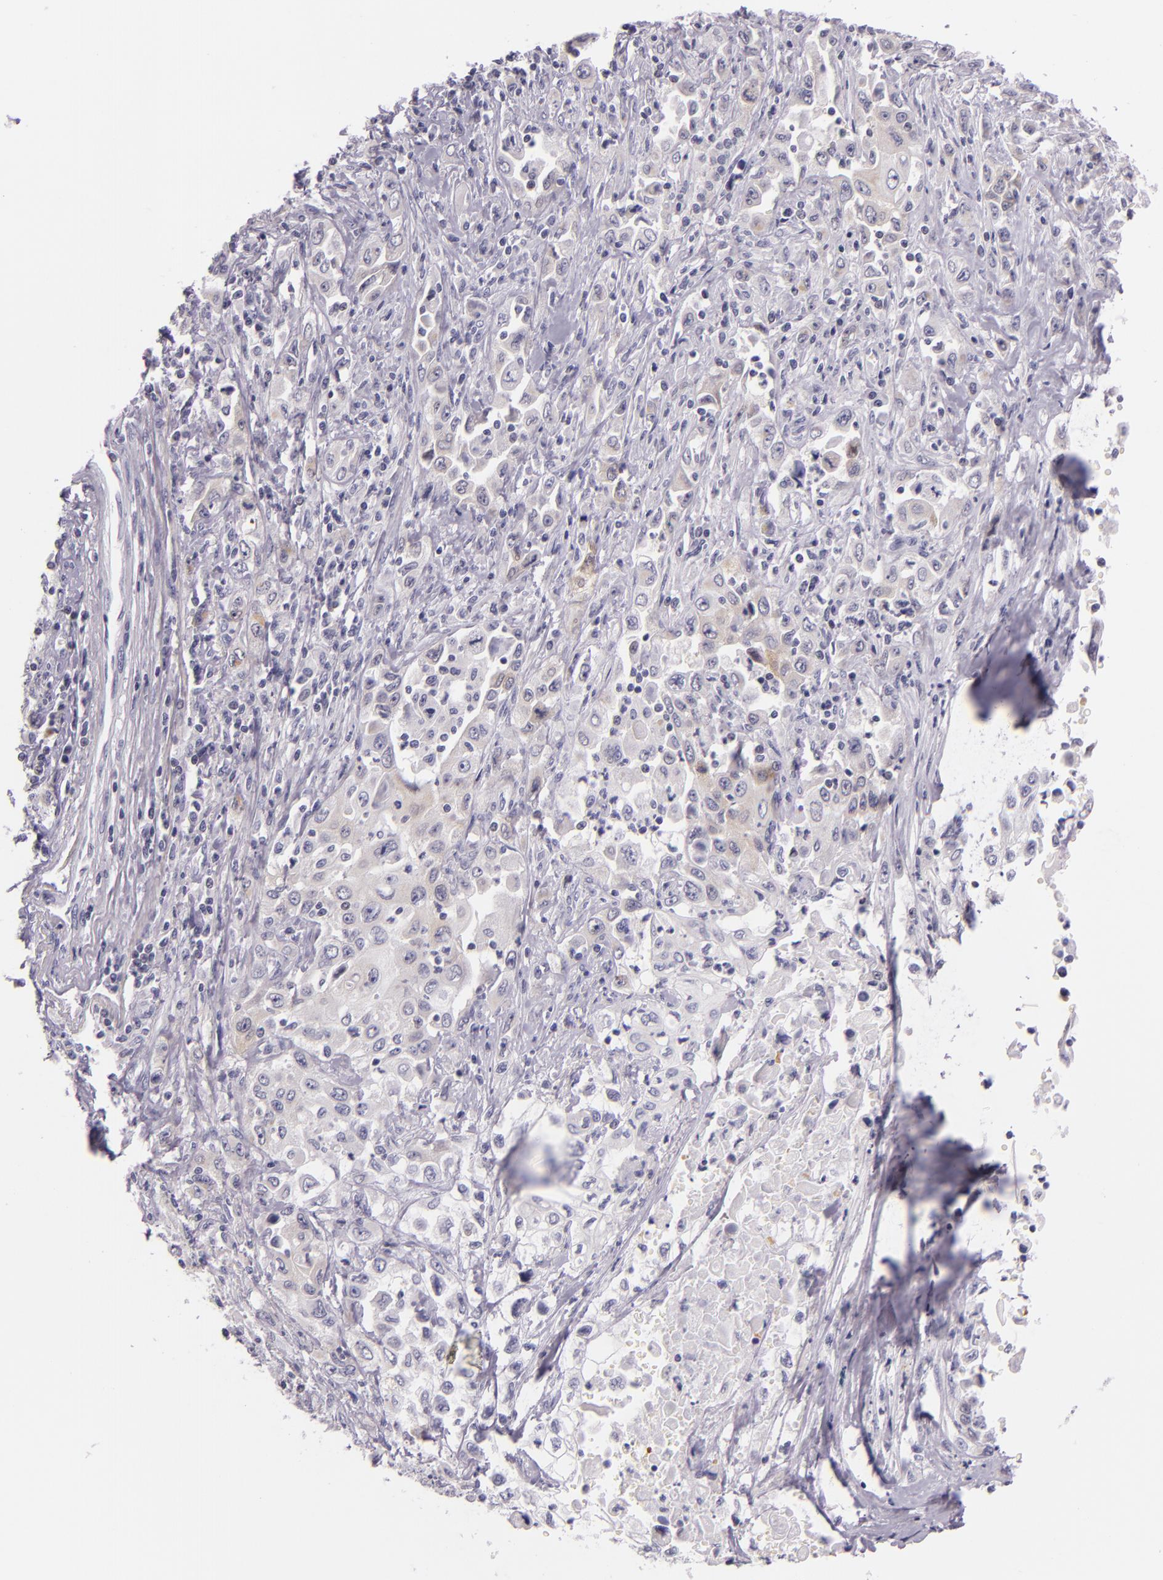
{"staining": {"intensity": "weak", "quantity": "<25%", "location": "cytoplasmic/membranous"}, "tissue": "pancreatic cancer", "cell_type": "Tumor cells", "image_type": "cancer", "snomed": [{"axis": "morphology", "description": "Adenocarcinoma, NOS"}, {"axis": "topography", "description": "Pancreas"}], "caption": "Micrograph shows no protein staining in tumor cells of pancreatic cancer tissue.", "gene": "HSP90AA1", "patient": {"sex": "male", "age": 70}}